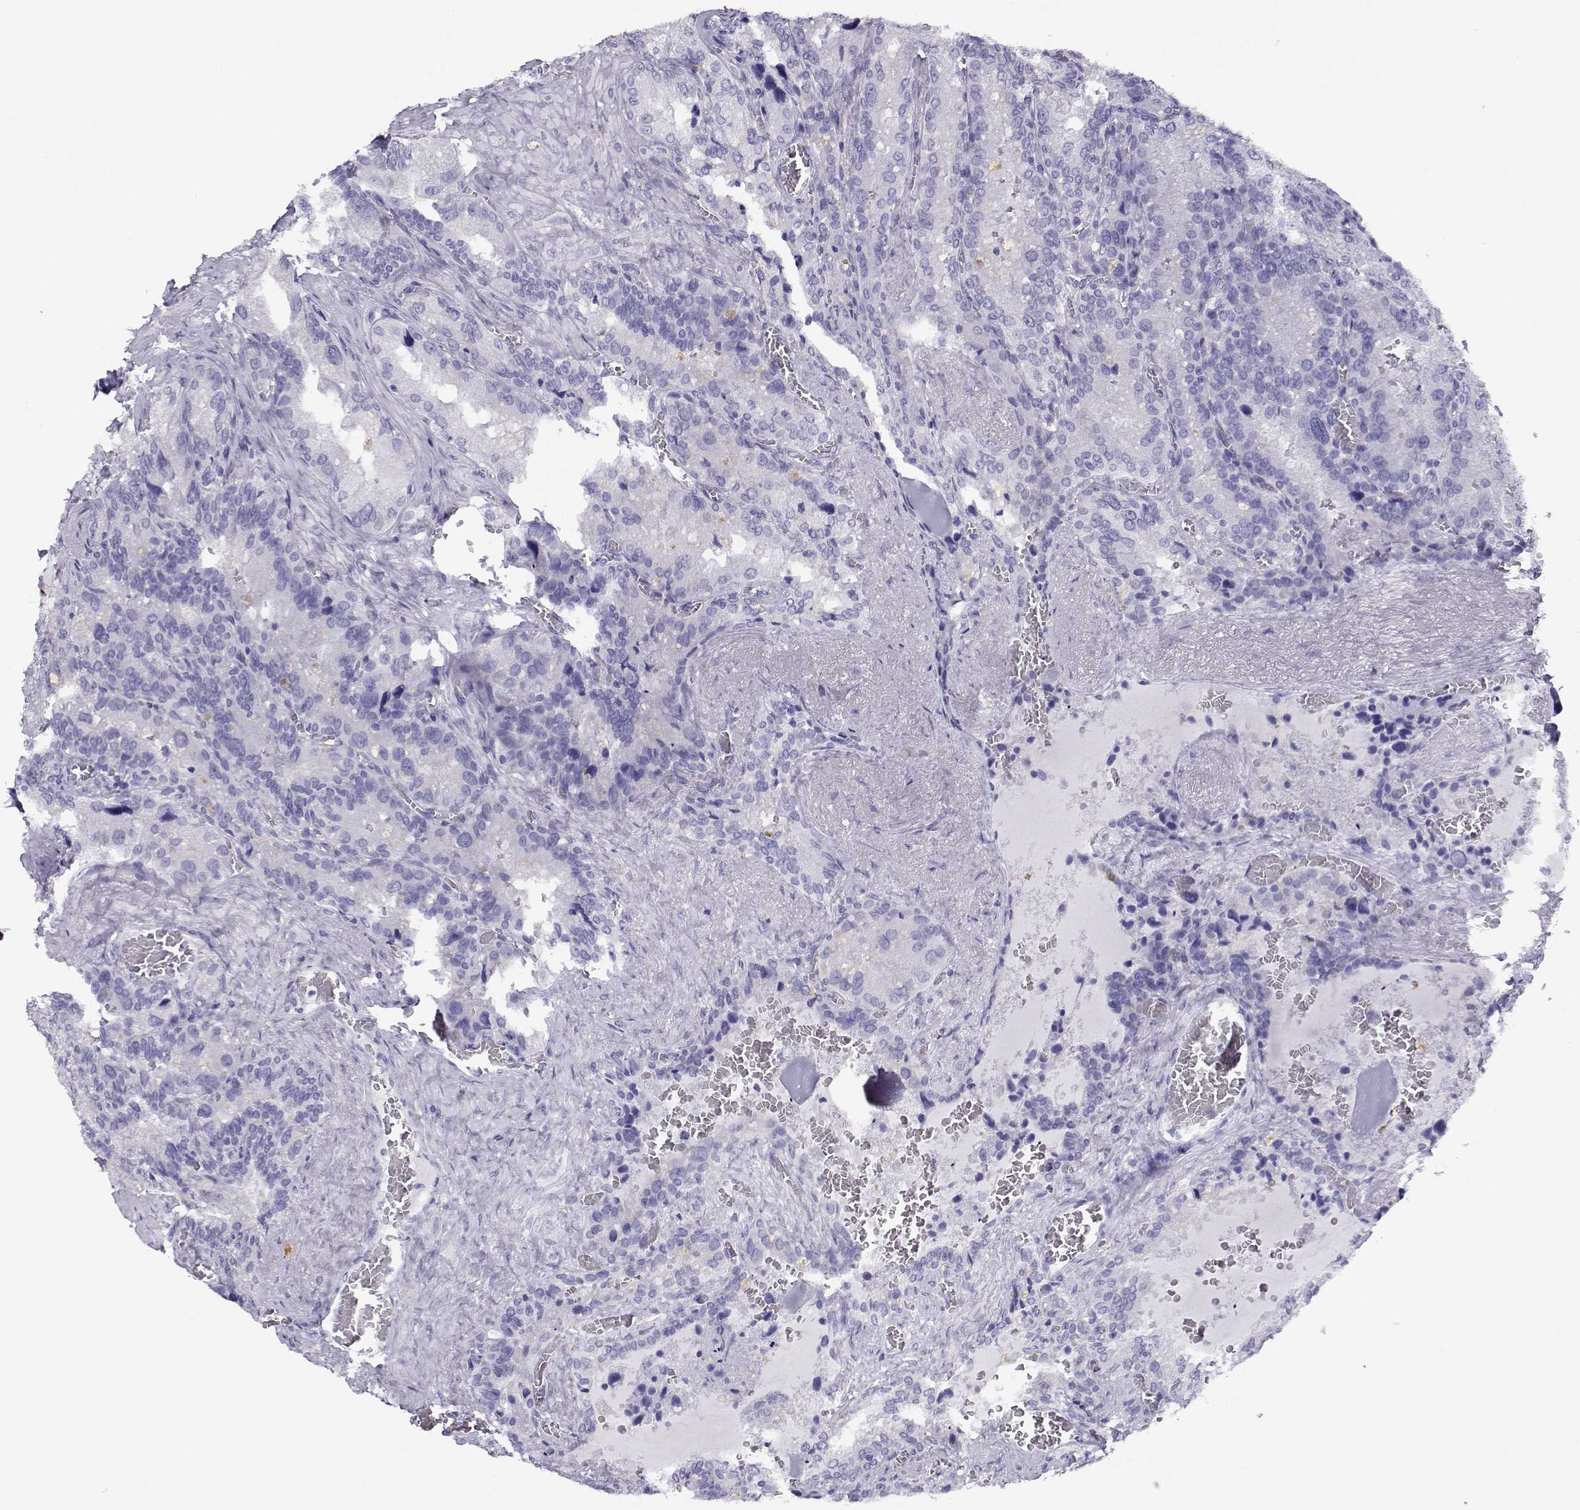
{"staining": {"intensity": "negative", "quantity": "none", "location": "none"}, "tissue": "seminal vesicle", "cell_type": "Glandular cells", "image_type": "normal", "snomed": [{"axis": "morphology", "description": "Normal tissue, NOS"}, {"axis": "topography", "description": "Seminal veicle"}], "caption": "High power microscopy micrograph of an IHC micrograph of benign seminal vesicle, revealing no significant expression in glandular cells.", "gene": "RHOXF2B", "patient": {"sex": "male", "age": 72}}